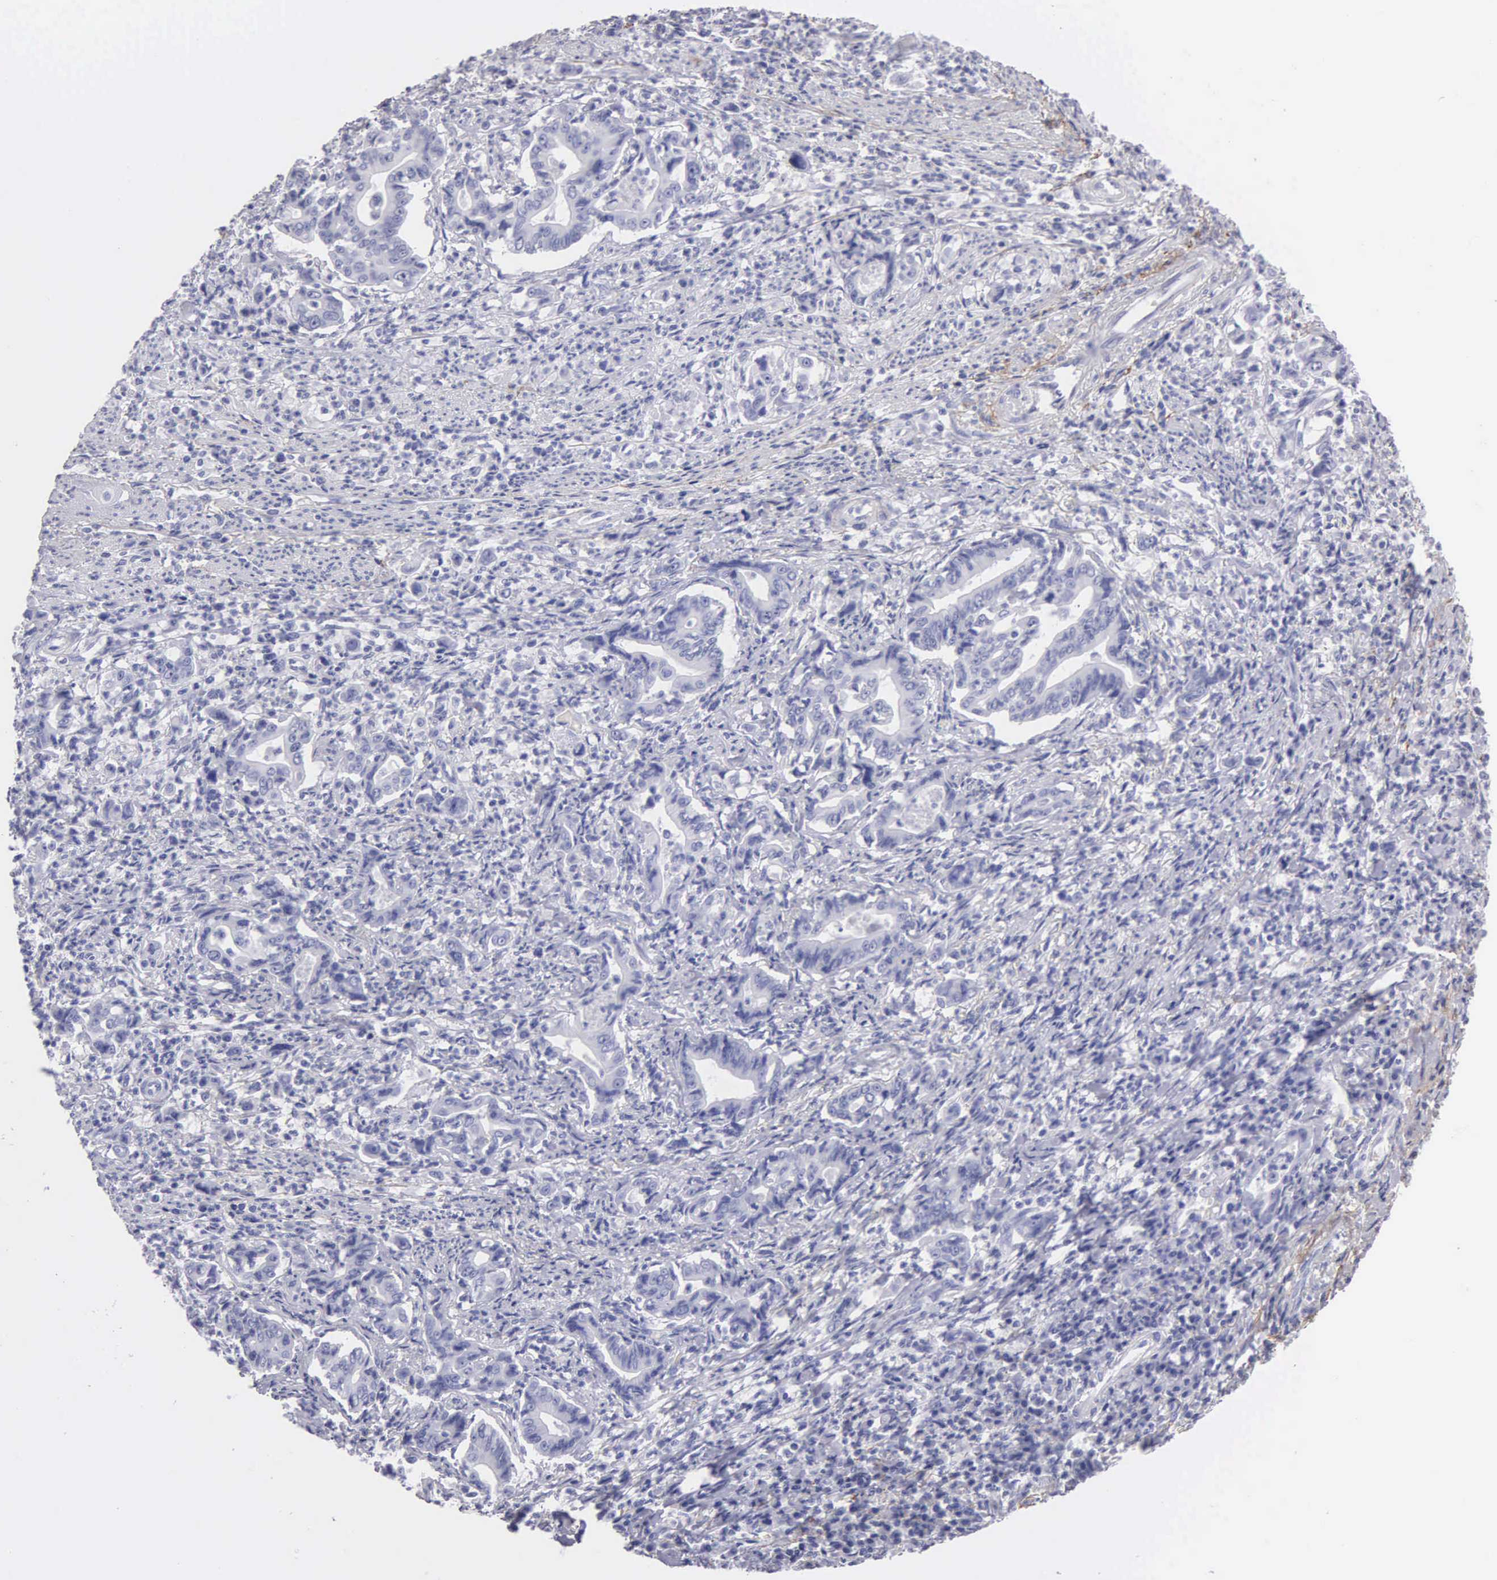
{"staining": {"intensity": "negative", "quantity": "none", "location": "none"}, "tissue": "stomach cancer", "cell_type": "Tumor cells", "image_type": "cancer", "snomed": [{"axis": "morphology", "description": "Adenocarcinoma, NOS"}, {"axis": "topography", "description": "Stomach"}], "caption": "This is a micrograph of IHC staining of adenocarcinoma (stomach), which shows no staining in tumor cells. (DAB IHC with hematoxylin counter stain).", "gene": "FBLN5", "patient": {"sex": "female", "age": 76}}